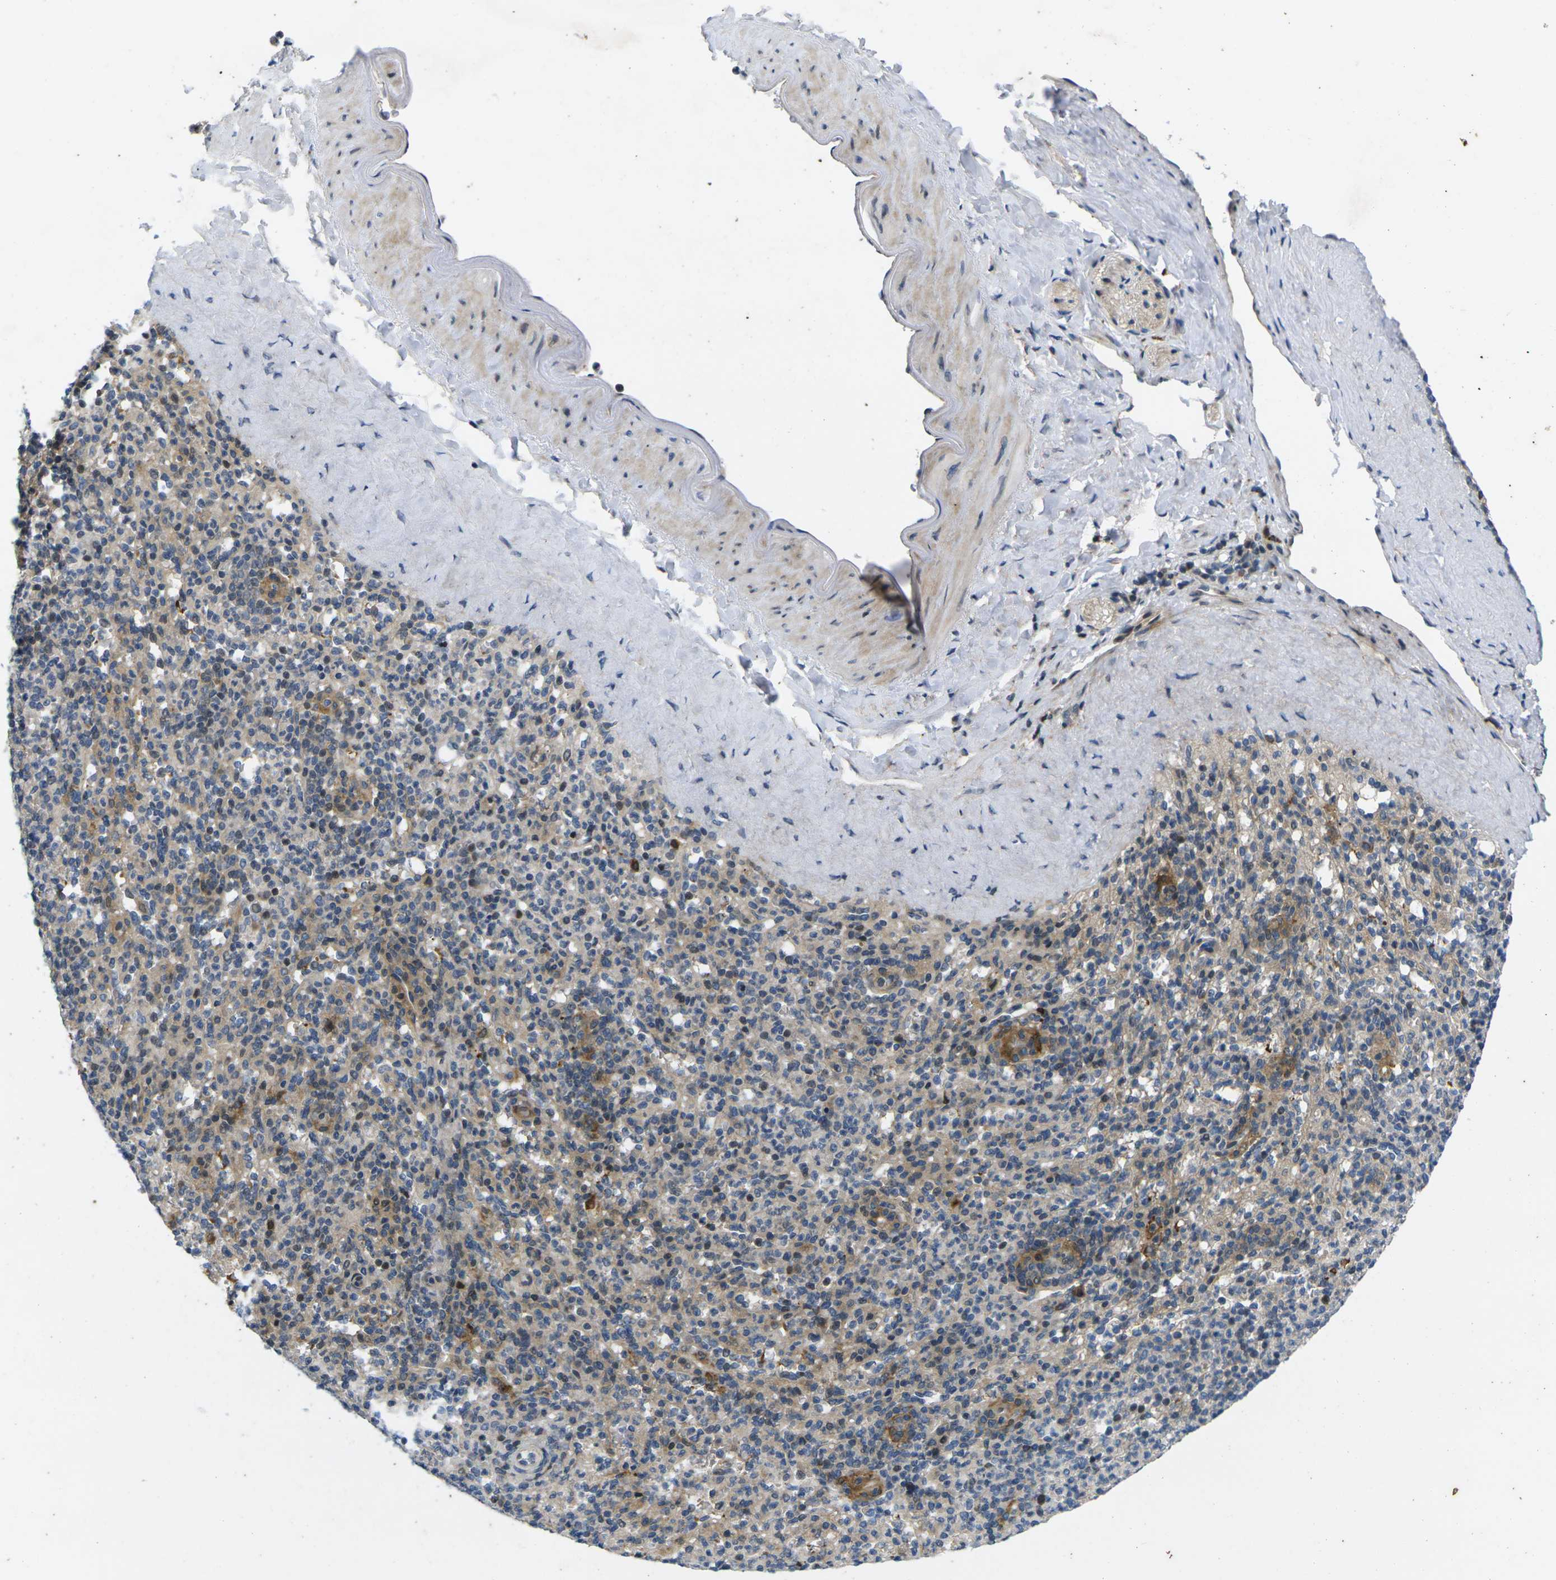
{"staining": {"intensity": "moderate", "quantity": "25%-75%", "location": "cytoplasmic/membranous"}, "tissue": "spleen", "cell_type": "Cells in red pulp", "image_type": "normal", "snomed": [{"axis": "morphology", "description": "Normal tissue, NOS"}, {"axis": "topography", "description": "Spleen"}], "caption": "Immunohistochemistry (DAB (3,3'-diaminobenzidine)) staining of normal spleen displays moderate cytoplasmic/membranous protein positivity in about 25%-75% of cells in red pulp.", "gene": "ROBO2", "patient": {"sex": "male", "age": 36}}